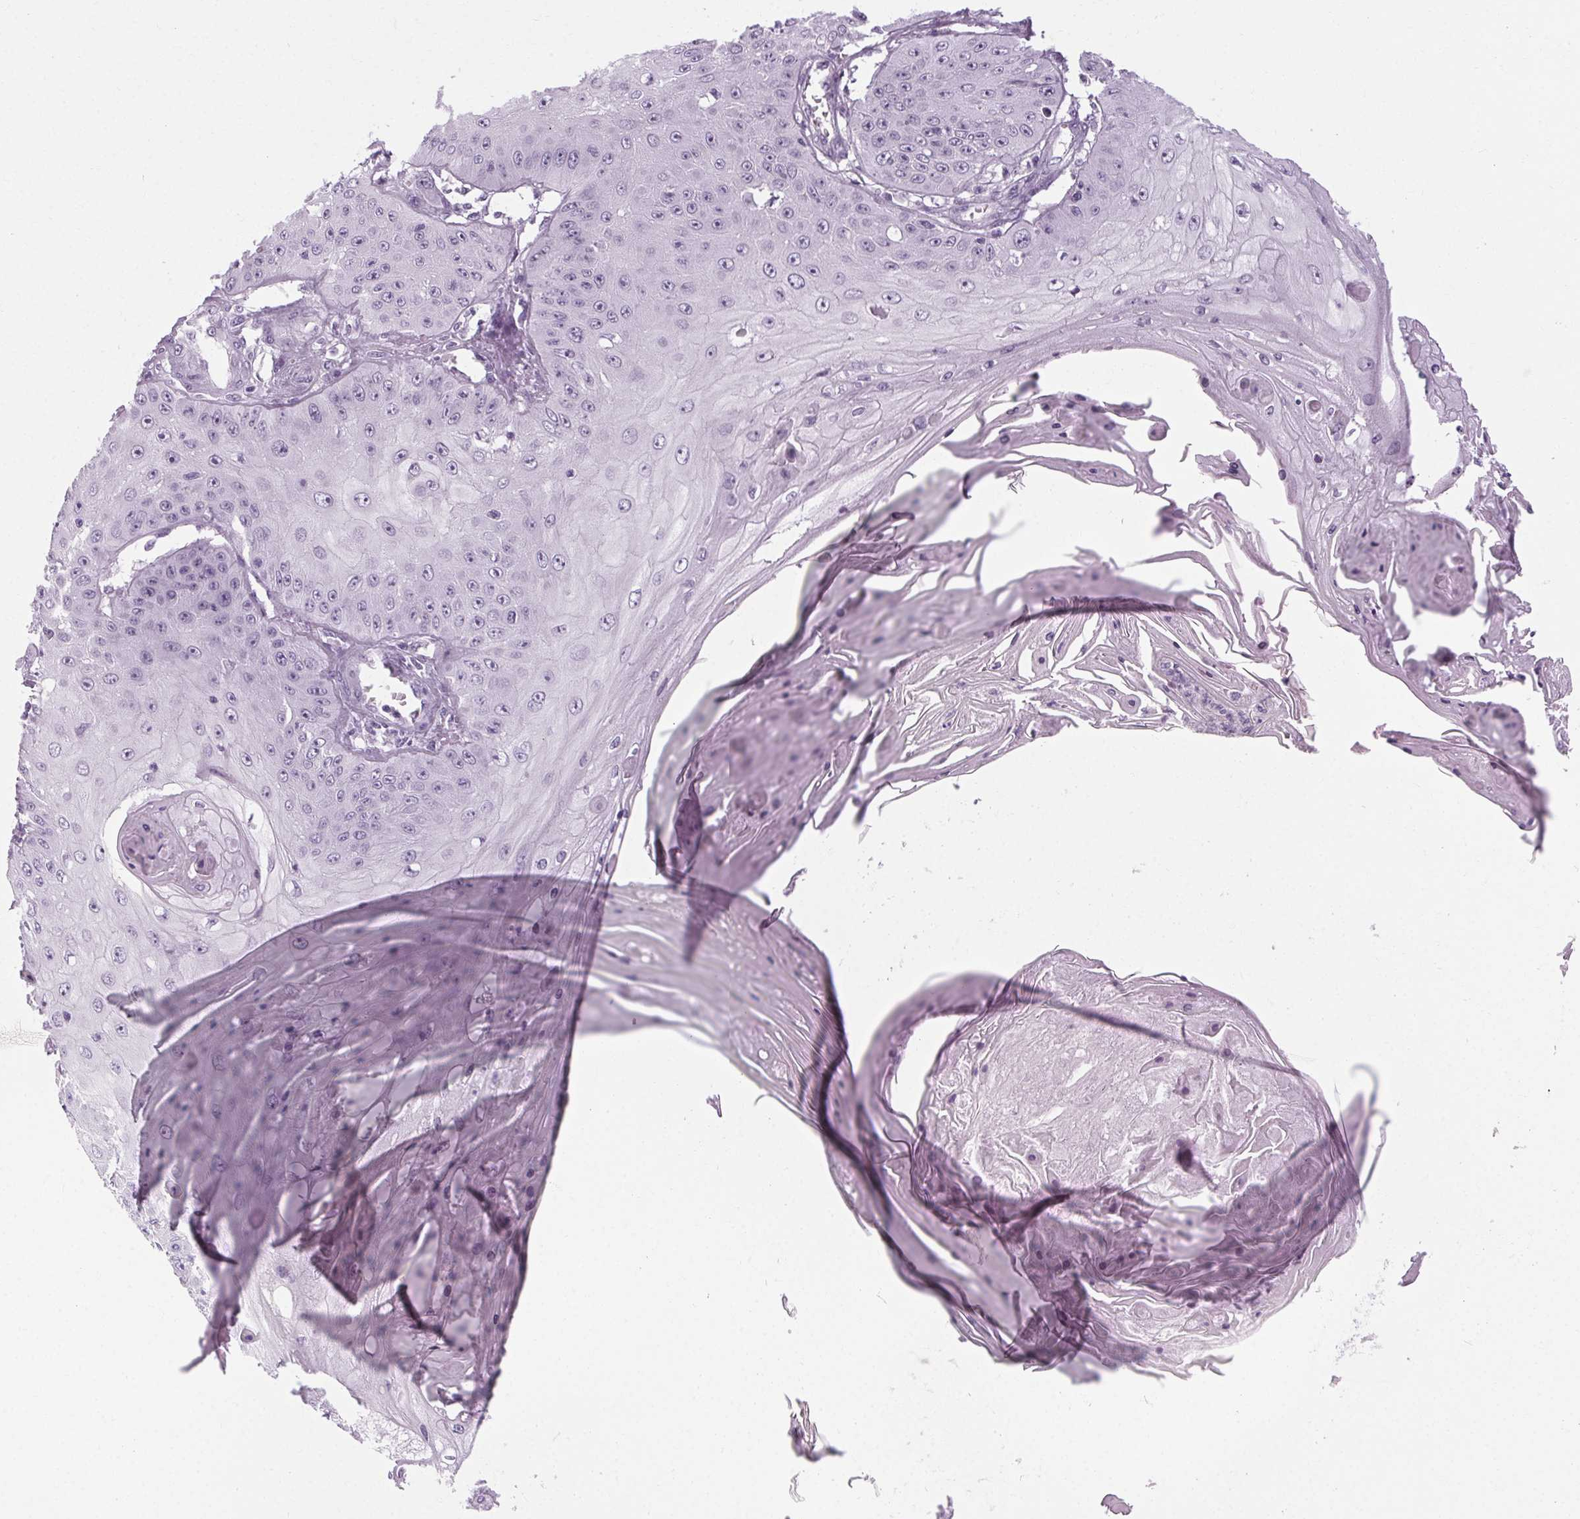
{"staining": {"intensity": "negative", "quantity": "none", "location": "none"}, "tissue": "skin cancer", "cell_type": "Tumor cells", "image_type": "cancer", "snomed": [{"axis": "morphology", "description": "Squamous cell carcinoma, NOS"}, {"axis": "topography", "description": "Skin"}], "caption": "A histopathology image of skin cancer (squamous cell carcinoma) stained for a protein reveals no brown staining in tumor cells.", "gene": "POMC", "patient": {"sex": "male", "age": 70}}